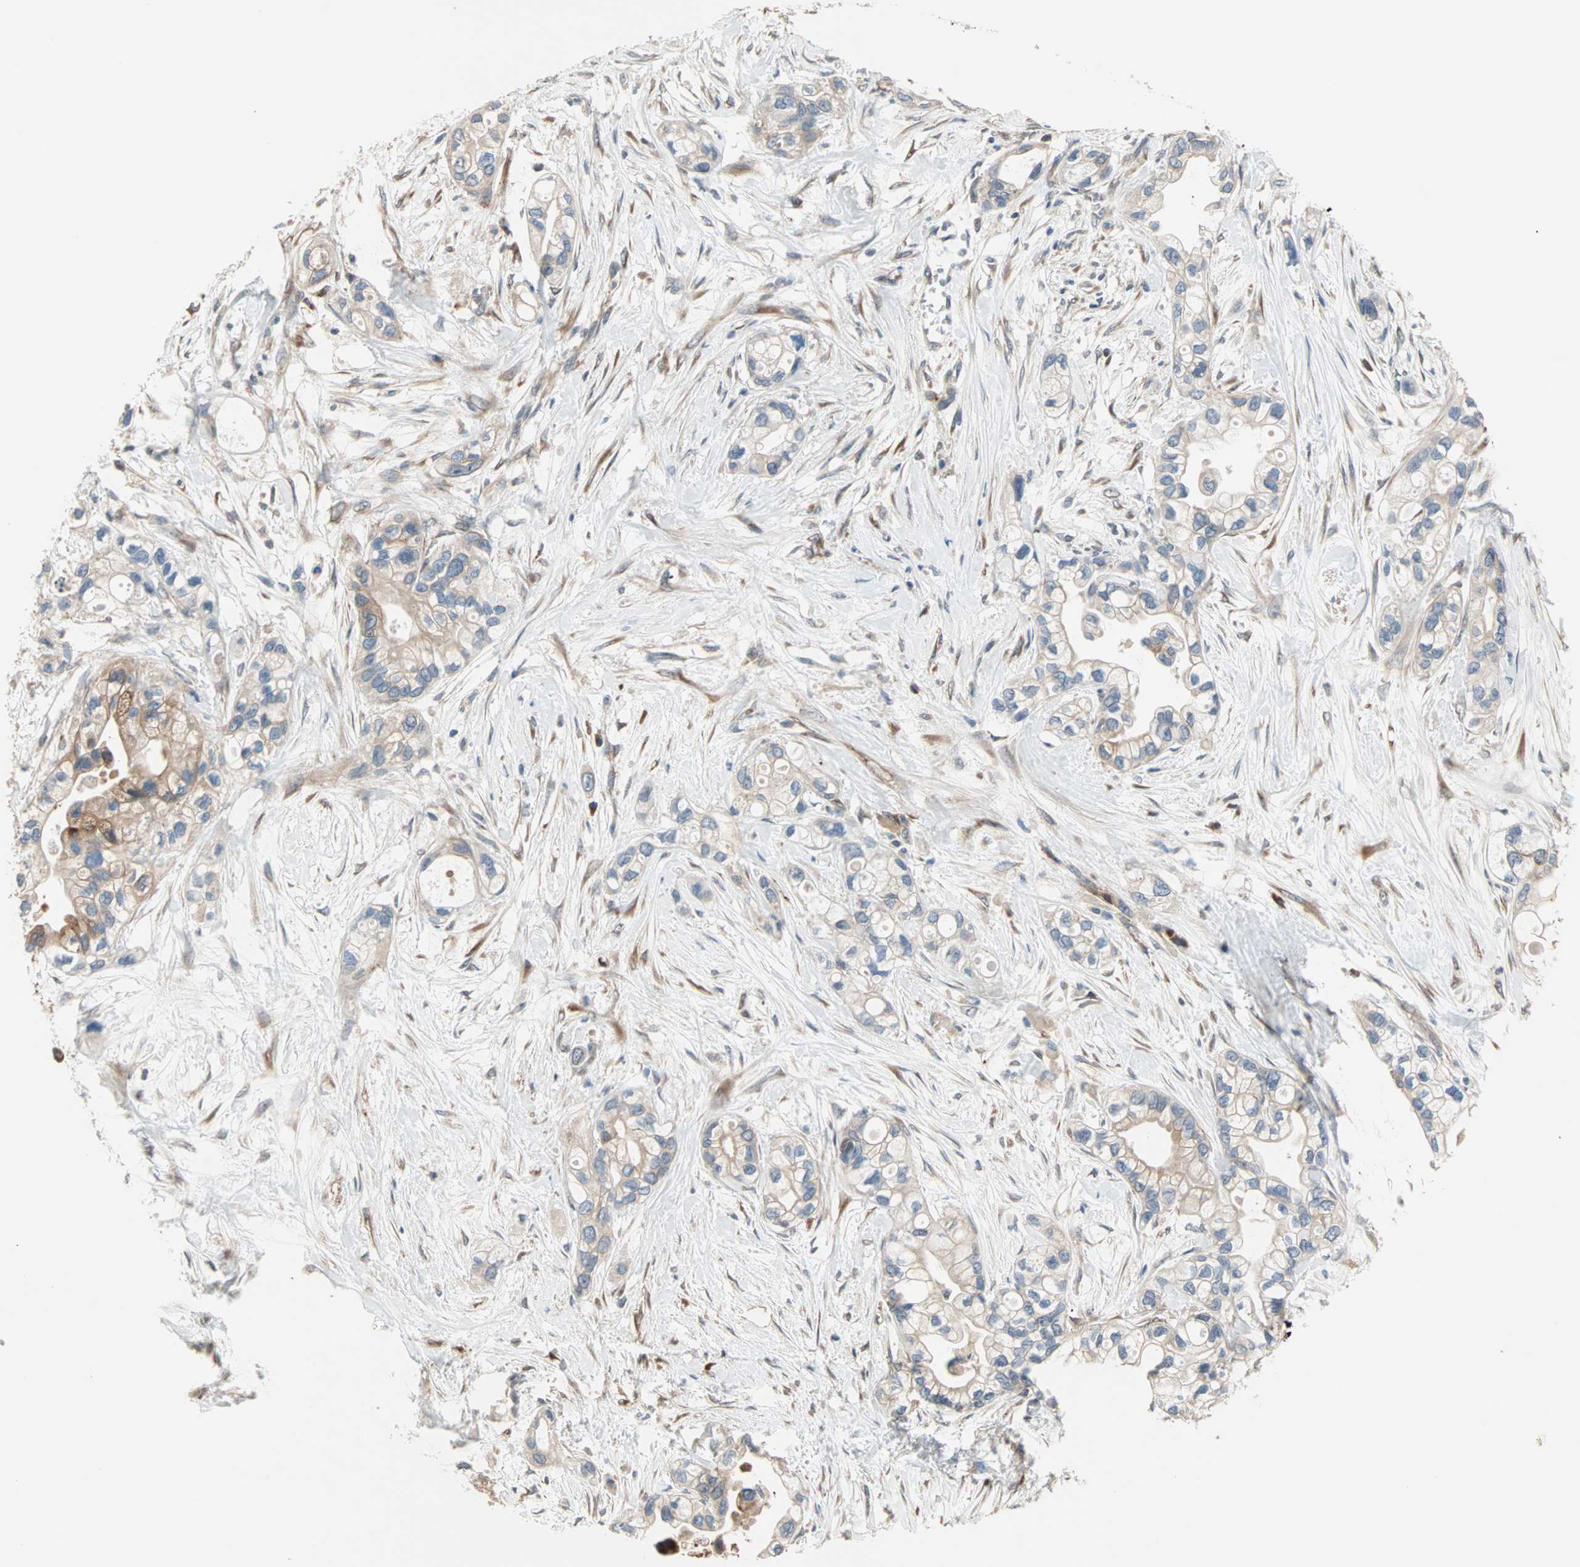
{"staining": {"intensity": "moderate", "quantity": ">75%", "location": "cytoplasmic/membranous"}, "tissue": "pancreatic cancer", "cell_type": "Tumor cells", "image_type": "cancer", "snomed": [{"axis": "morphology", "description": "Adenocarcinoma, NOS"}, {"axis": "topography", "description": "Pancreas"}], "caption": "There is medium levels of moderate cytoplasmic/membranous expression in tumor cells of pancreatic cancer, as demonstrated by immunohistochemical staining (brown color).", "gene": "SAR1A", "patient": {"sex": "female", "age": 77}}